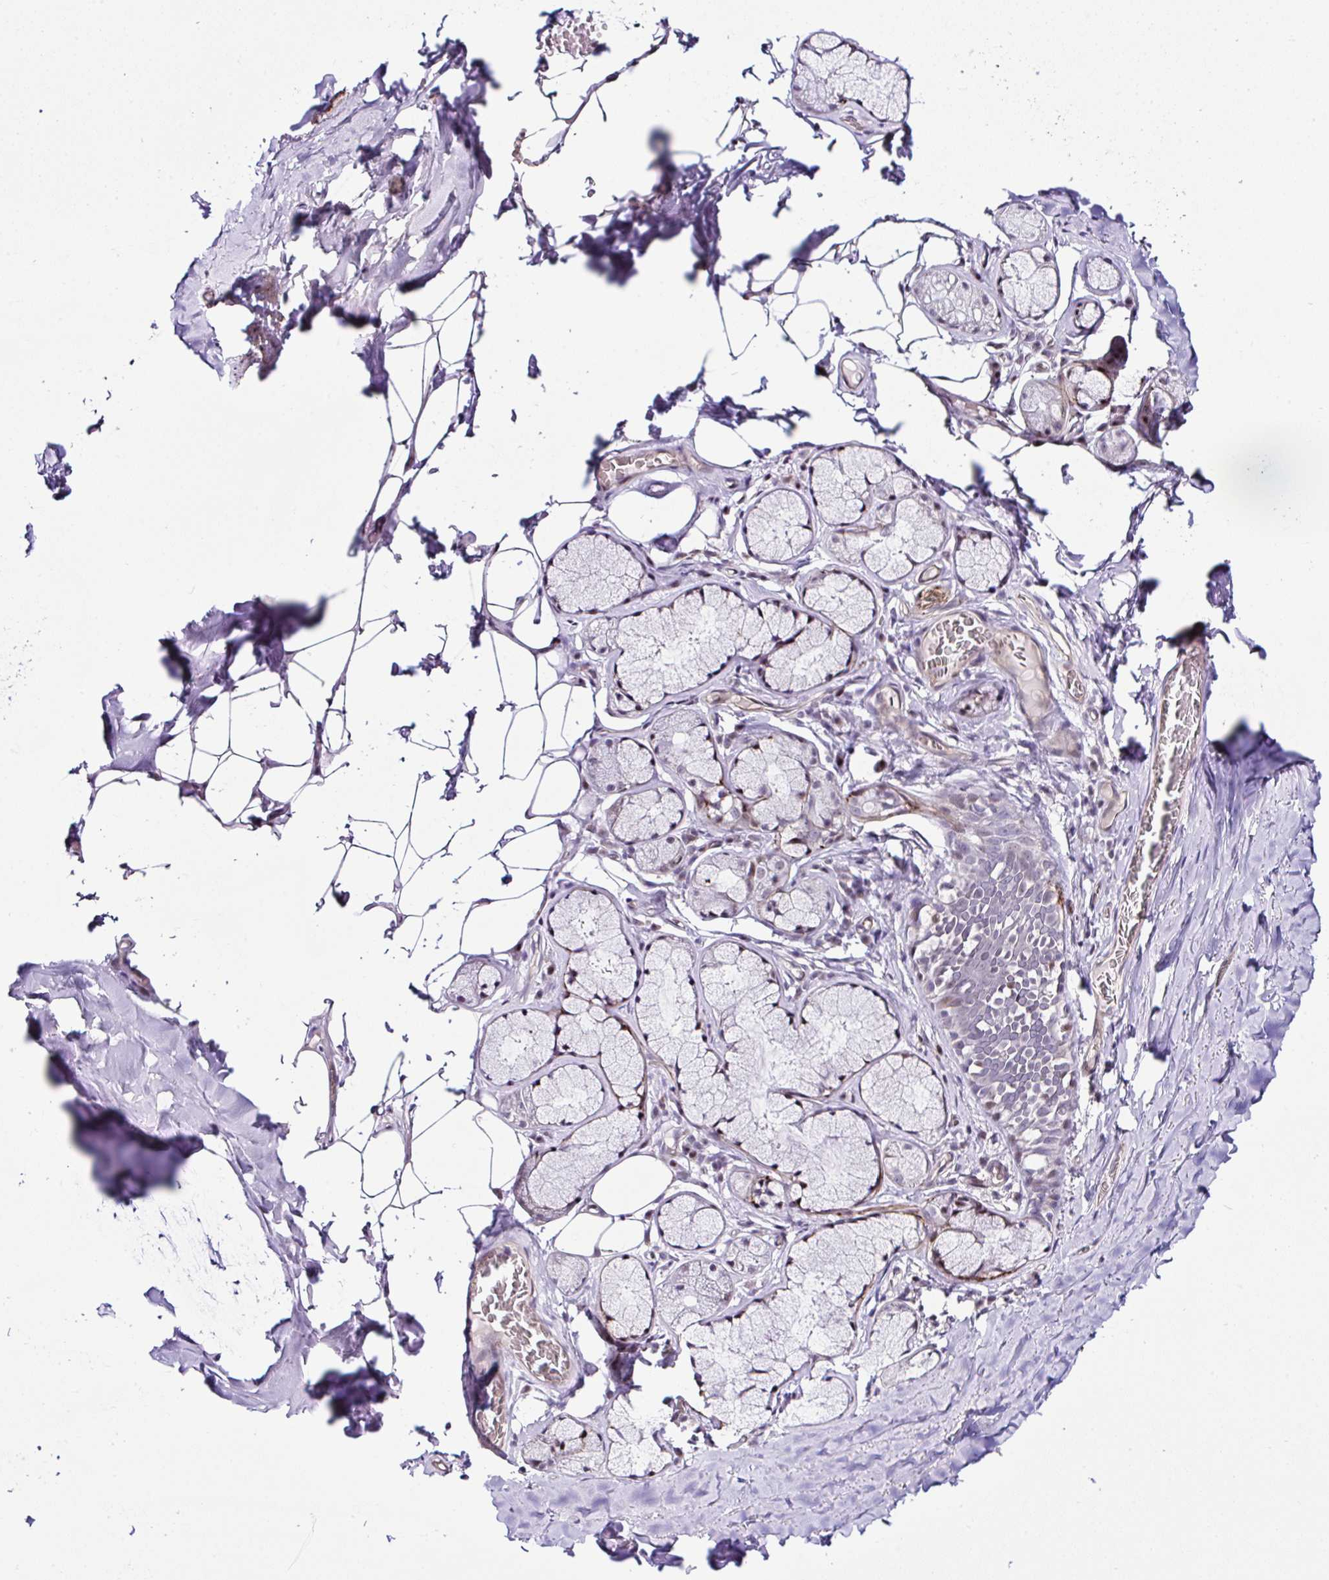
{"staining": {"intensity": "negative", "quantity": "none", "location": "none"}, "tissue": "adipose tissue", "cell_type": "Adipocytes", "image_type": "normal", "snomed": [{"axis": "morphology", "description": "Normal tissue, NOS"}, {"axis": "topography", "description": "Cartilage tissue"}, {"axis": "topography", "description": "Bronchus"}, {"axis": "topography", "description": "Peripheral nerve tissue"}], "caption": "This histopathology image is of unremarkable adipose tissue stained with IHC to label a protein in brown with the nuclei are counter-stained blue. There is no positivity in adipocytes.", "gene": "FBXO34", "patient": {"sex": "male", "age": 67}}